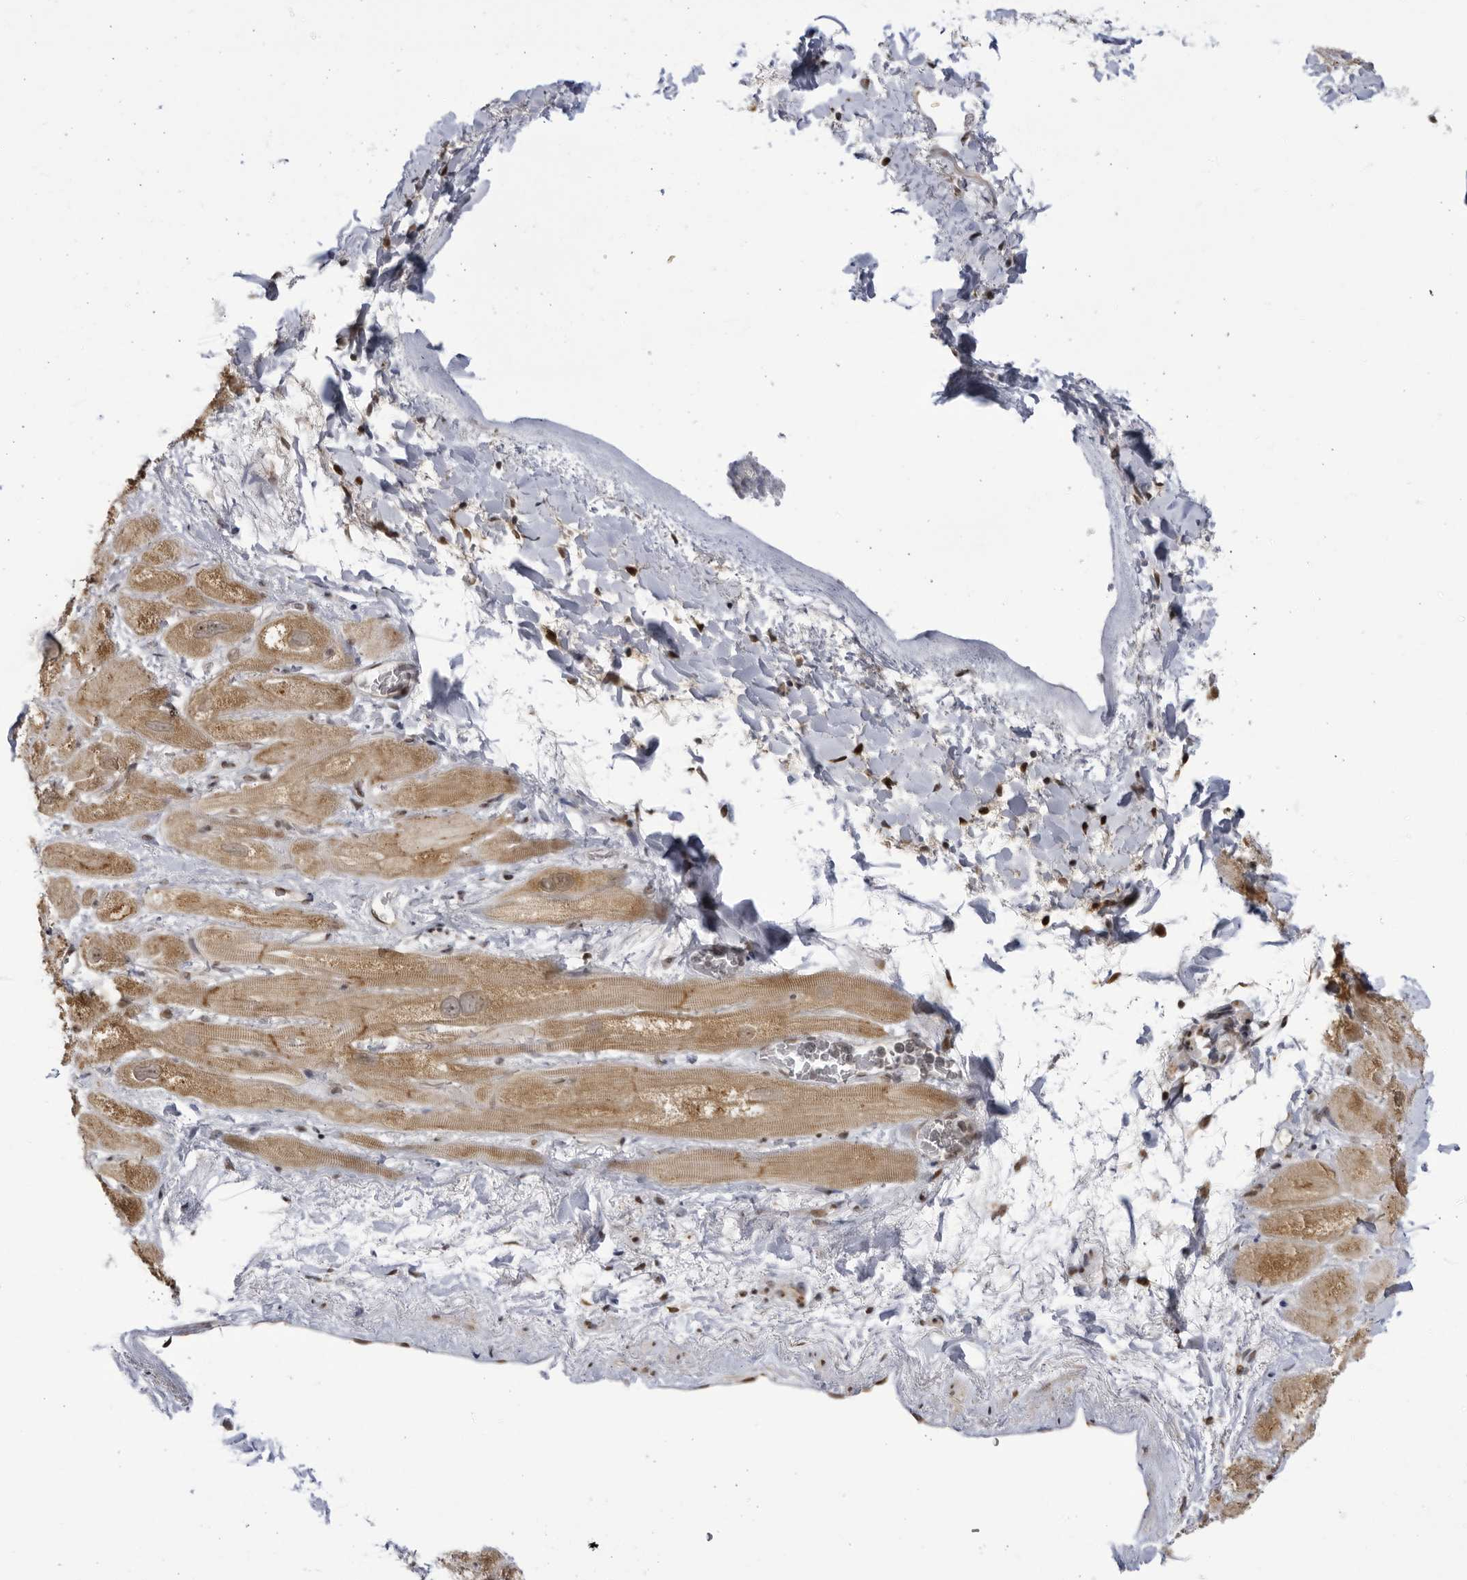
{"staining": {"intensity": "weak", "quantity": "25%-75%", "location": "cytoplasmic/membranous,nuclear"}, "tissue": "heart muscle", "cell_type": "Cardiomyocytes", "image_type": "normal", "snomed": [{"axis": "morphology", "description": "Normal tissue, NOS"}, {"axis": "topography", "description": "Heart"}], "caption": "Immunohistochemistry staining of normal heart muscle, which demonstrates low levels of weak cytoplasmic/membranous,nuclear positivity in about 25%-75% of cardiomyocytes indicating weak cytoplasmic/membranous,nuclear protein staining. The staining was performed using DAB (3,3'-diaminobenzidine) (brown) for protein detection and nuclei were counterstained in hematoxylin (blue).", "gene": "RASGEF1C", "patient": {"sex": "male", "age": 49}}